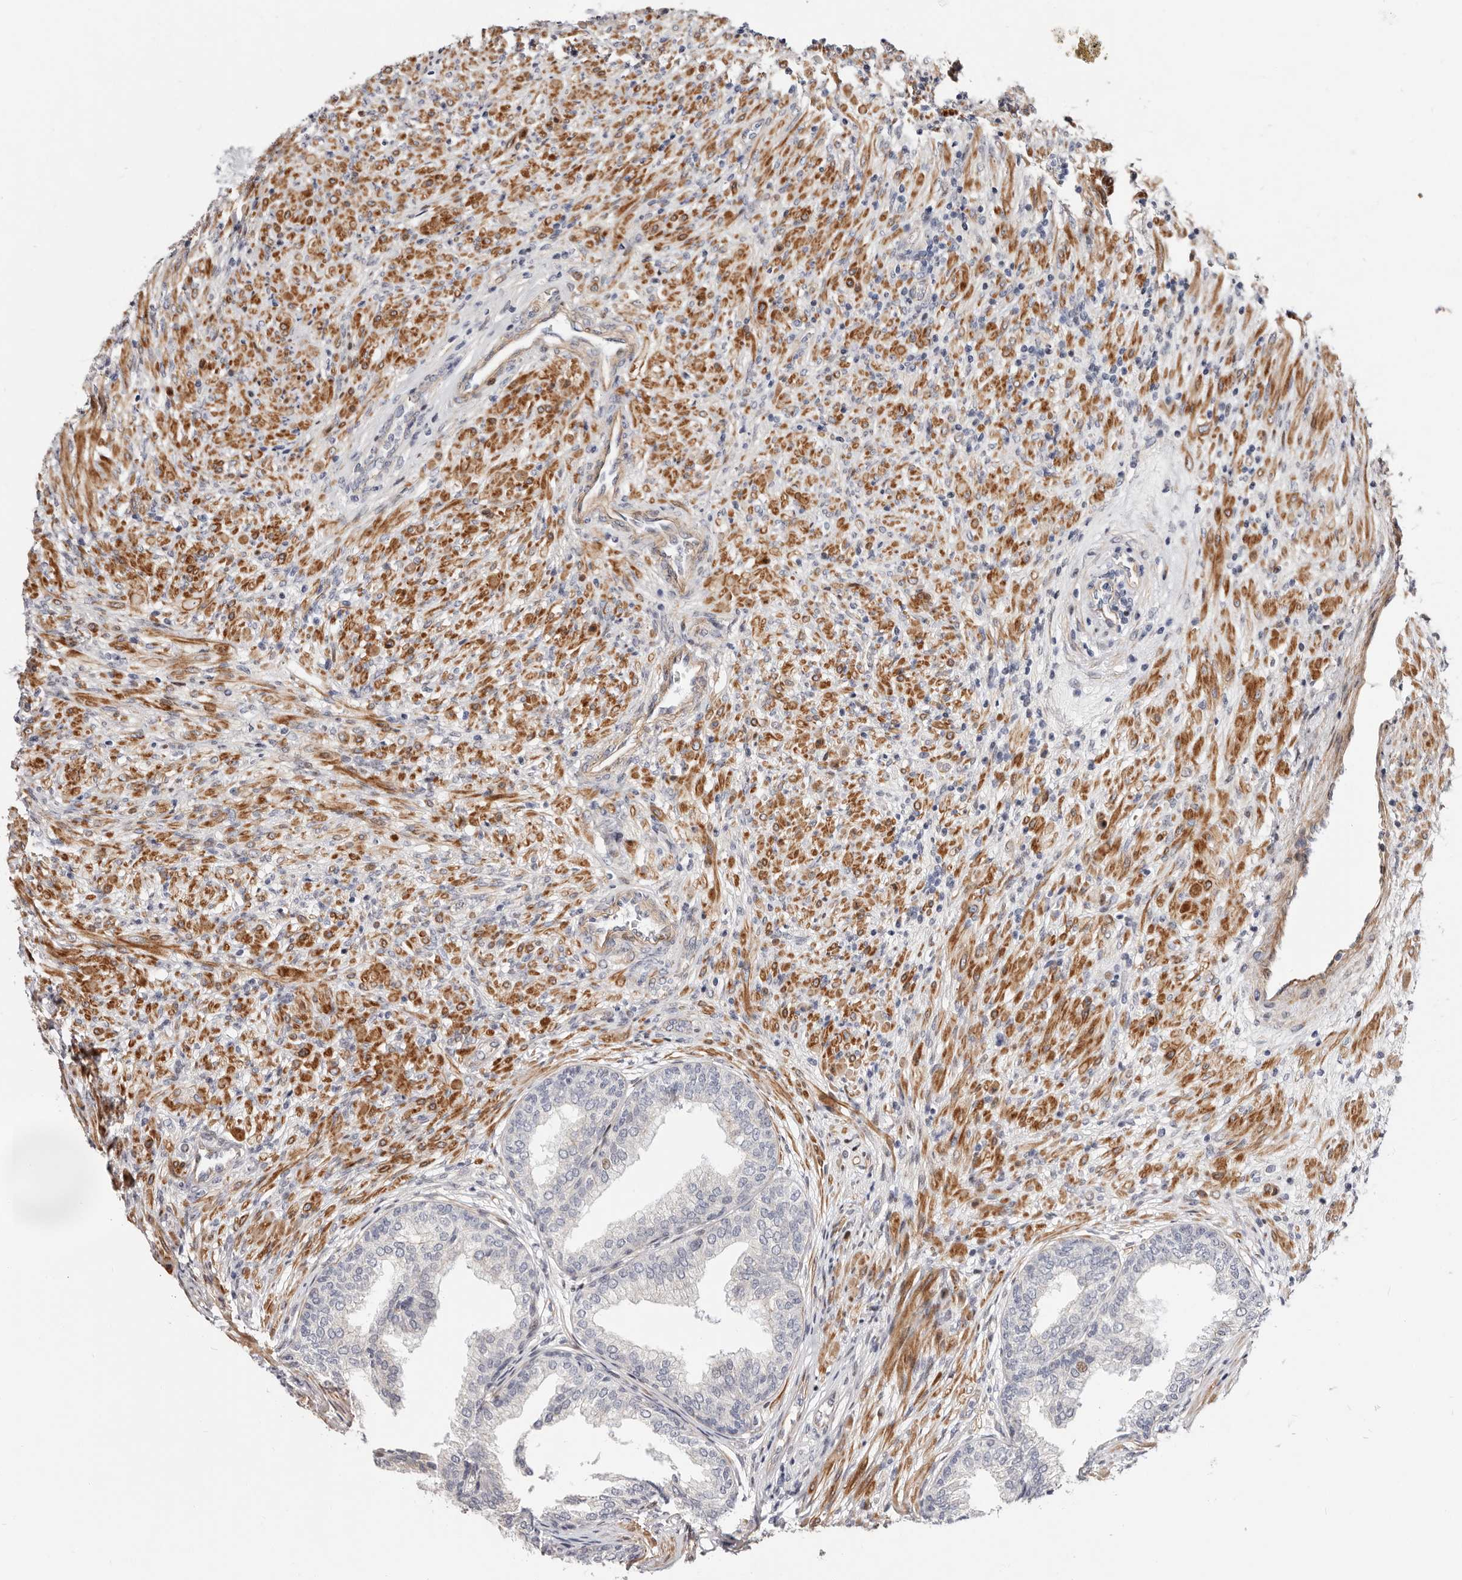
{"staining": {"intensity": "weak", "quantity": "<25%", "location": "cytoplasmic/membranous,nuclear"}, "tissue": "prostate", "cell_type": "Glandular cells", "image_type": "normal", "snomed": [{"axis": "morphology", "description": "Normal tissue, NOS"}, {"axis": "topography", "description": "Prostate"}], "caption": "This is an IHC micrograph of normal prostate. There is no expression in glandular cells.", "gene": "EPHX3", "patient": {"sex": "male", "age": 76}}